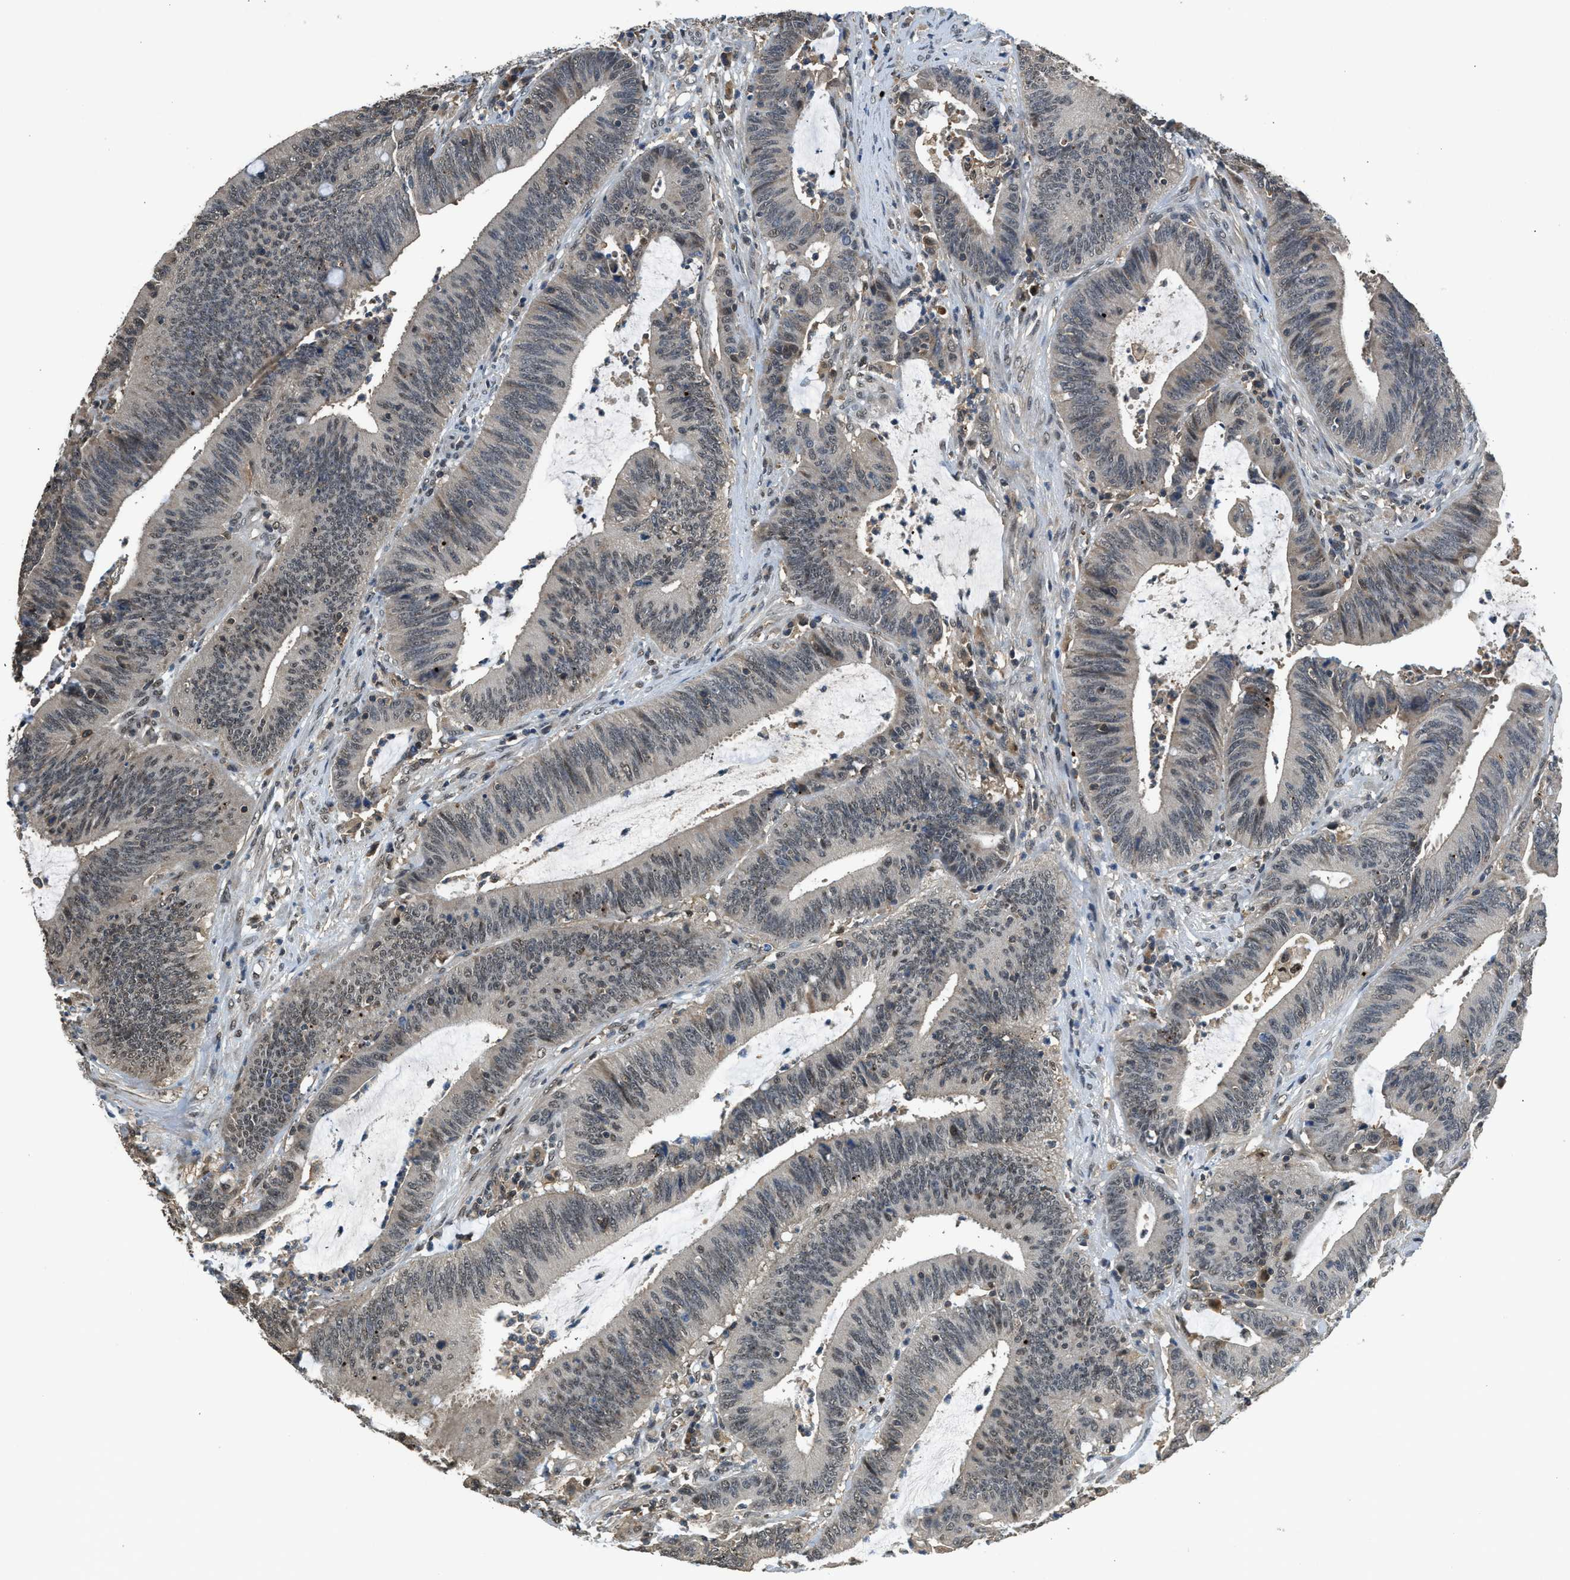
{"staining": {"intensity": "moderate", "quantity": "<25%", "location": "nuclear"}, "tissue": "colorectal cancer", "cell_type": "Tumor cells", "image_type": "cancer", "snomed": [{"axis": "morphology", "description": "Normal tissue, NOS"}, {"axis": "morphology", "description": "Adenocarcinoma, NOS"}, {"axis": "topography", "description": "Rectum"}], "caption": "Human colorectal adenocarcinoma stained with a brown dye shows moderate nuclear positive expression in about <25% of tumor cells.", "gene": "SLC15A4", "patient": {"sex": "female", "age": 66}}